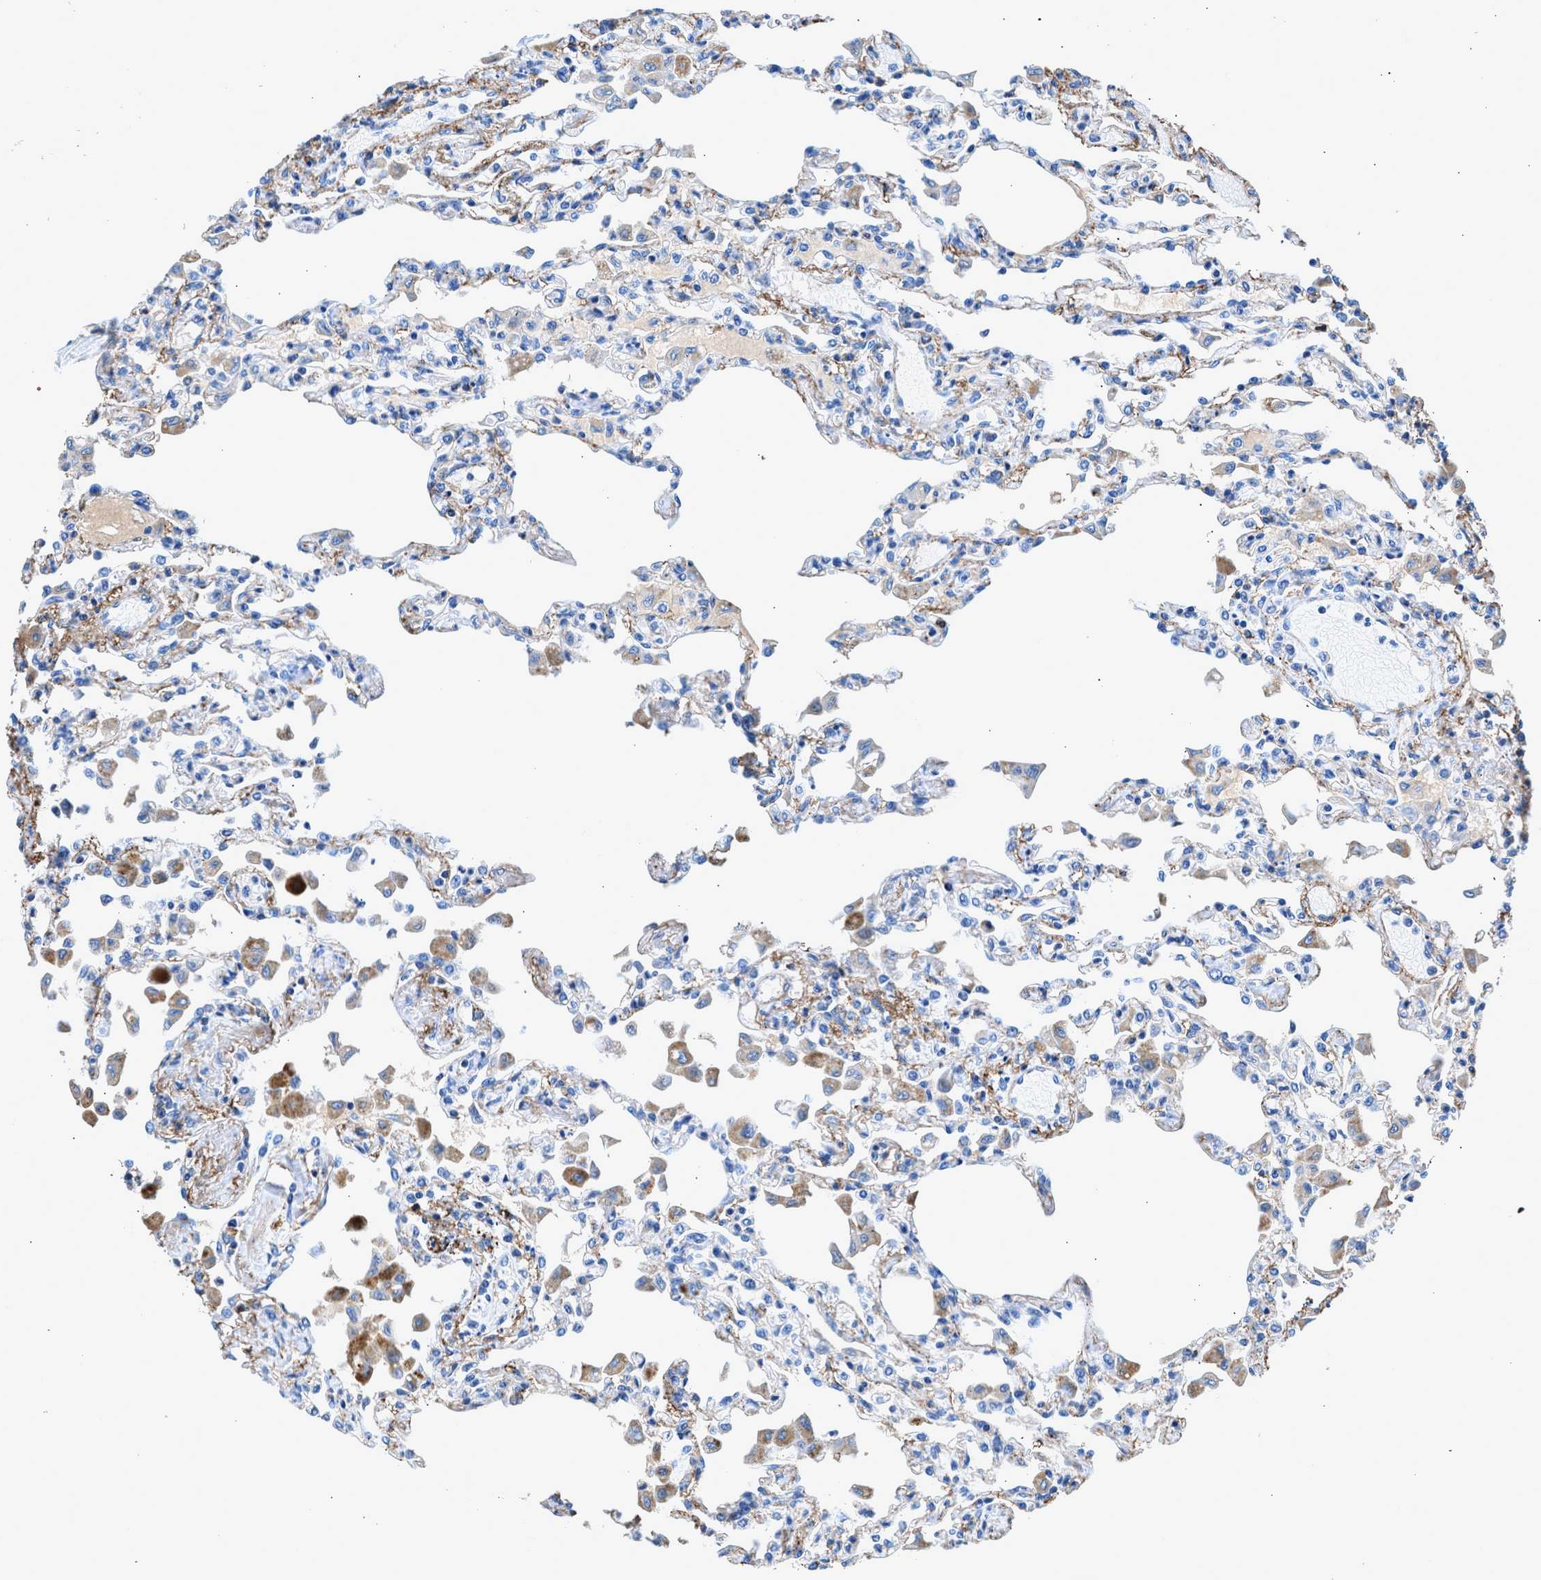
{"staining": {"intensity": "negative", "quantity": "none", "location": "none"}, "tissue": "lung", "cell_type": "Alveolar cells", "image_type": "normal", "snomed": [{"axis": "morphology", "description": "Normal tissue, NOS"}, {"axis": "topography", "description": "Bronchus"}, {"axis": "topography", "description": "Lung"}], "caption": "Immunohistochemistry image of unremarkable lung: human lung stained with DAB shows no significant protein expression in alveolar cells. Brightfield microscopy of immunohistochemistry stained with DAB (3,3'-diaminobenzidine) (brown) and hematoxylin (blue), captured at high magnification.", "gene": "KCNQ4", "patient": {"sex": "female", "age": 49}}